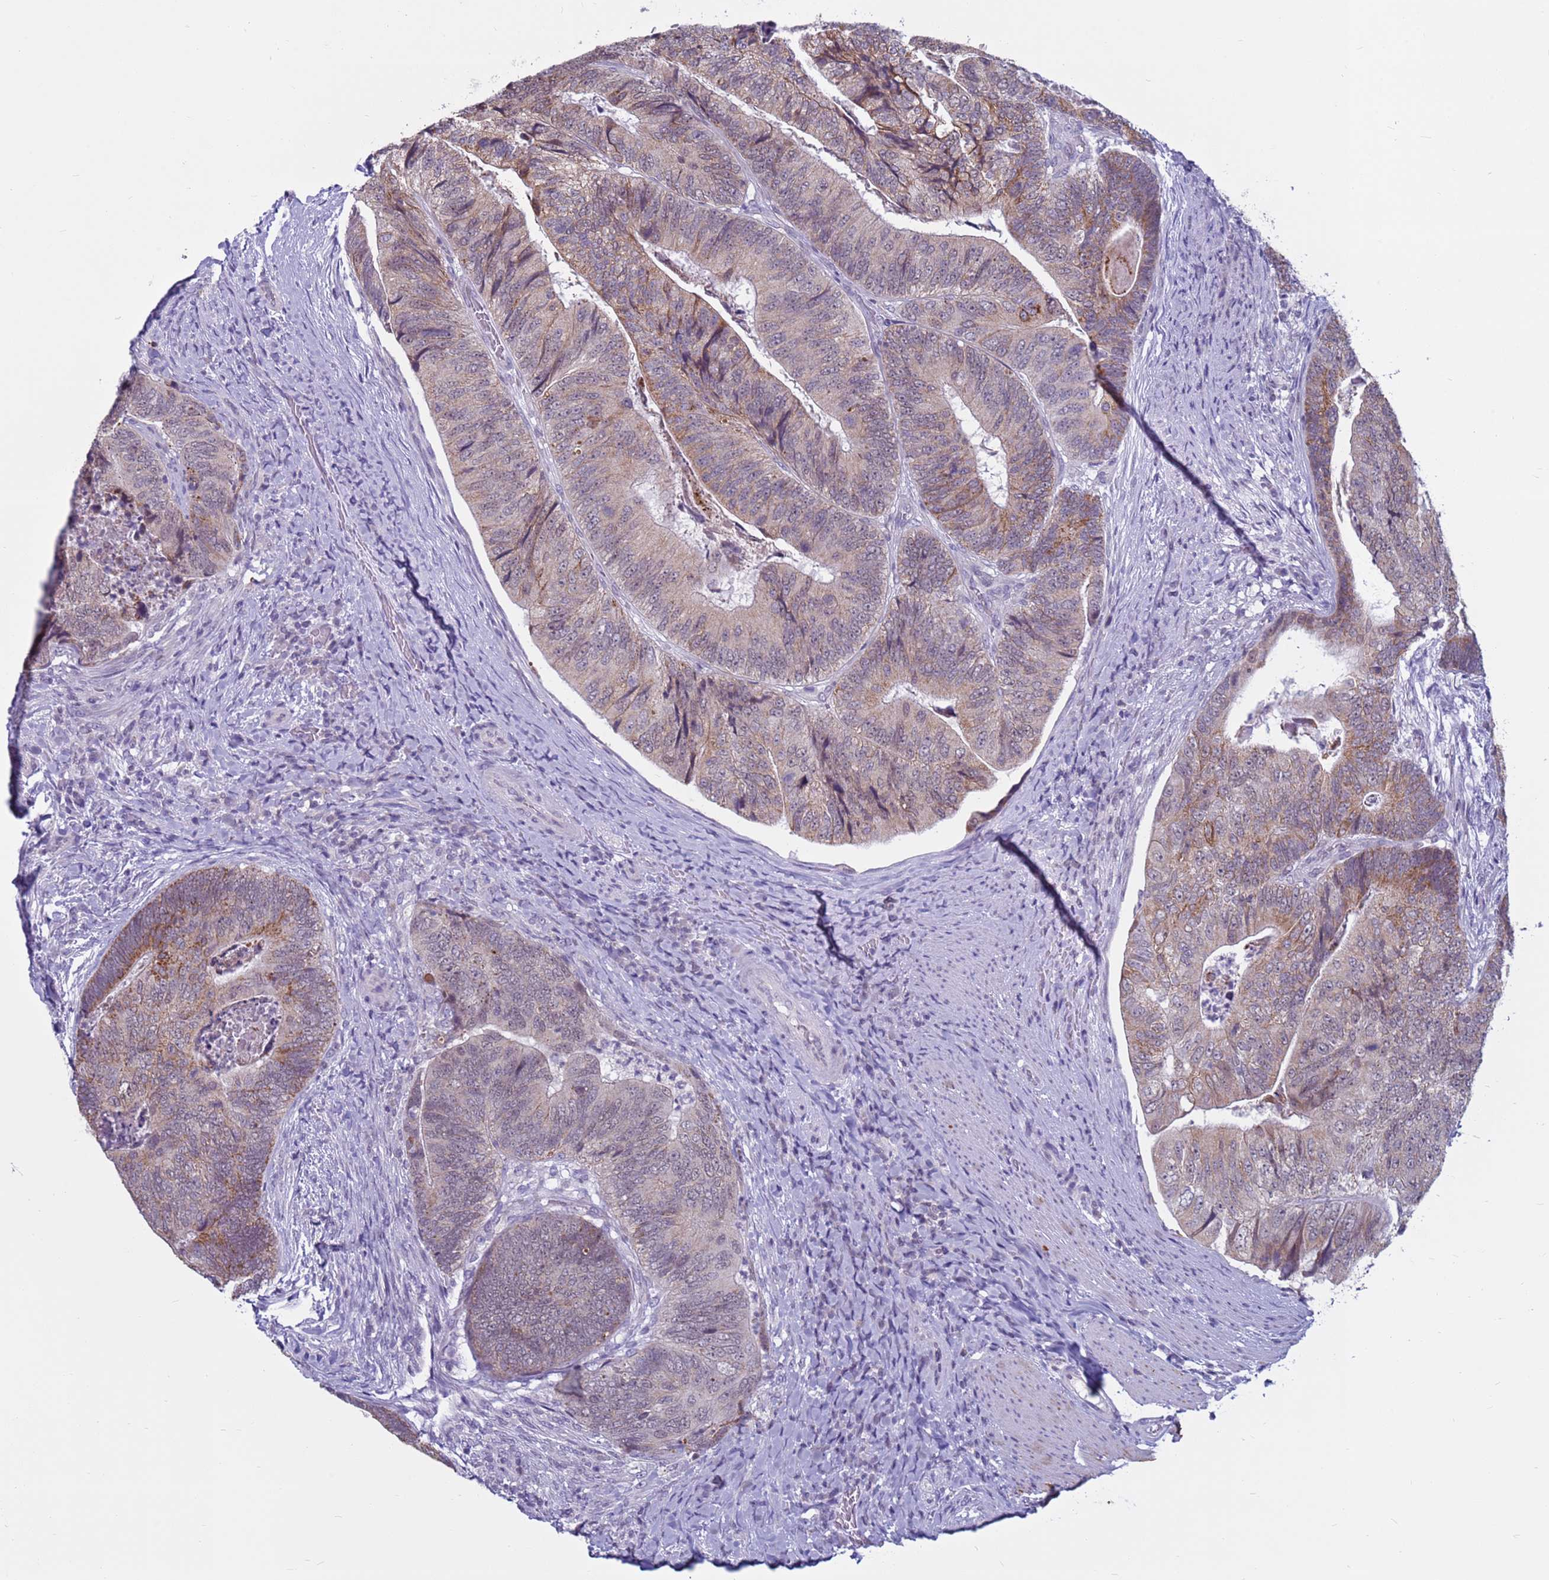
{"staining": {"intensity": "moderate", "quantity": "25%-75%", "location": "cytoplasmic/membranous"}, "tissue": "colorectal cancer", "cell_type": "Tumor cells", "image_type": "cancer", "snomed": [{"axis": "morphology", "description": "Adenocarcinoma, NOS"}, {"axis": "topography", "description": "Colon"}], "caption": "Moderate cytoplasmic/membranous expression for a protein is seen in about 25%-75% of tumor cells of colorectal cancer using immunohistochemistry.", "gene": "CDK2AP2", "patient": {"sex": "female", "age": 67}}